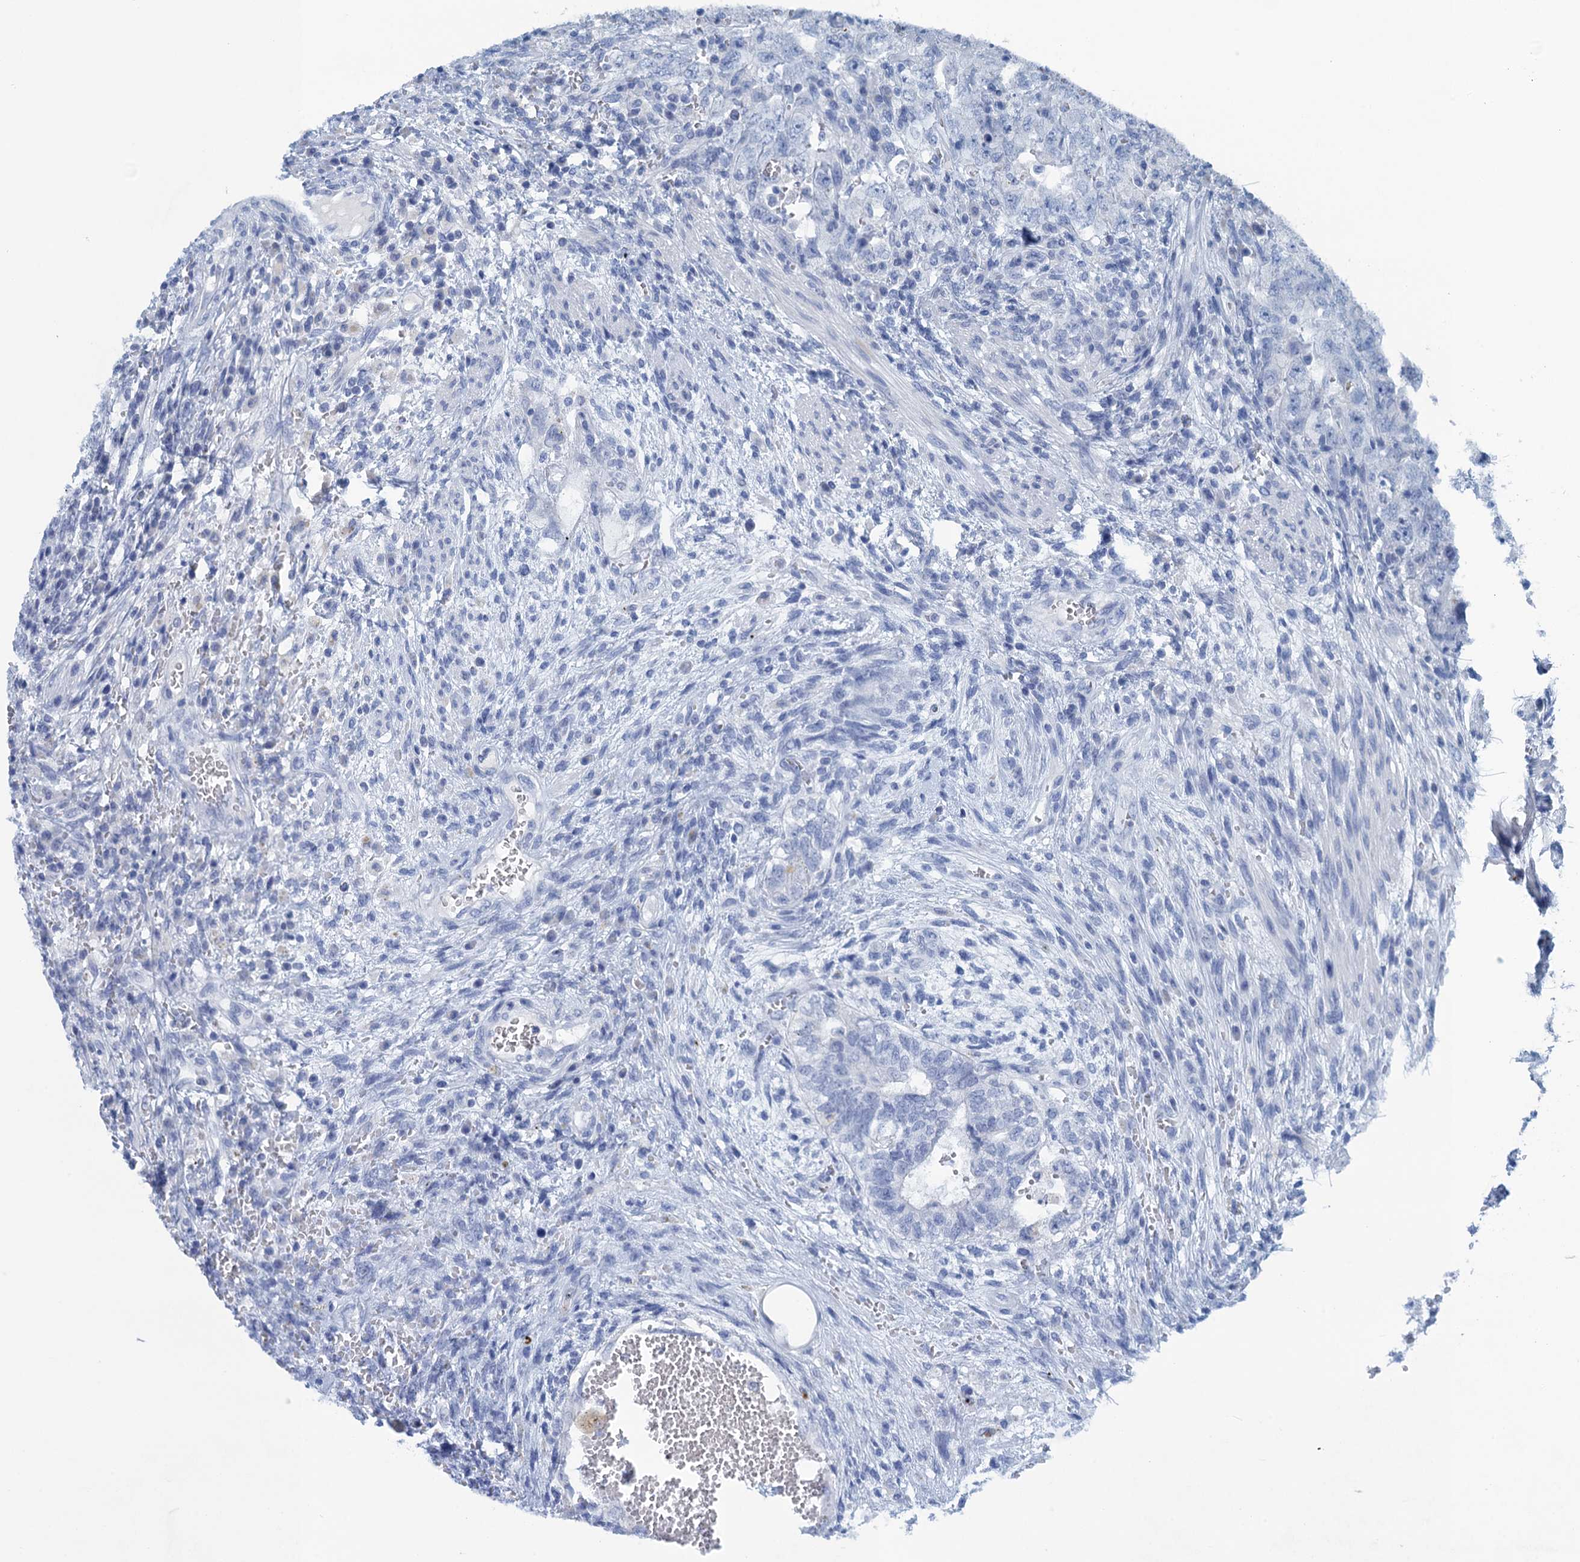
{"staining": {"intensity": "negative", "quantity": "none", "location": "none"}, "tissue": "testis cancer", "cell_type": "Tumor cells", "image_type": "cancer", "snomed": [{"axis": "morphology", "description": "Carcinoma, Embryonal, NOS"}, {"axis": "topography", "description": "Testis"}], "caption": "Immunohistochemical staining of testis cancer (embryonal carcinoma) reveals no significant positivity in tumor cells.", "gene": "SCEL", "patient": {"sex": "male", "age": 26}}